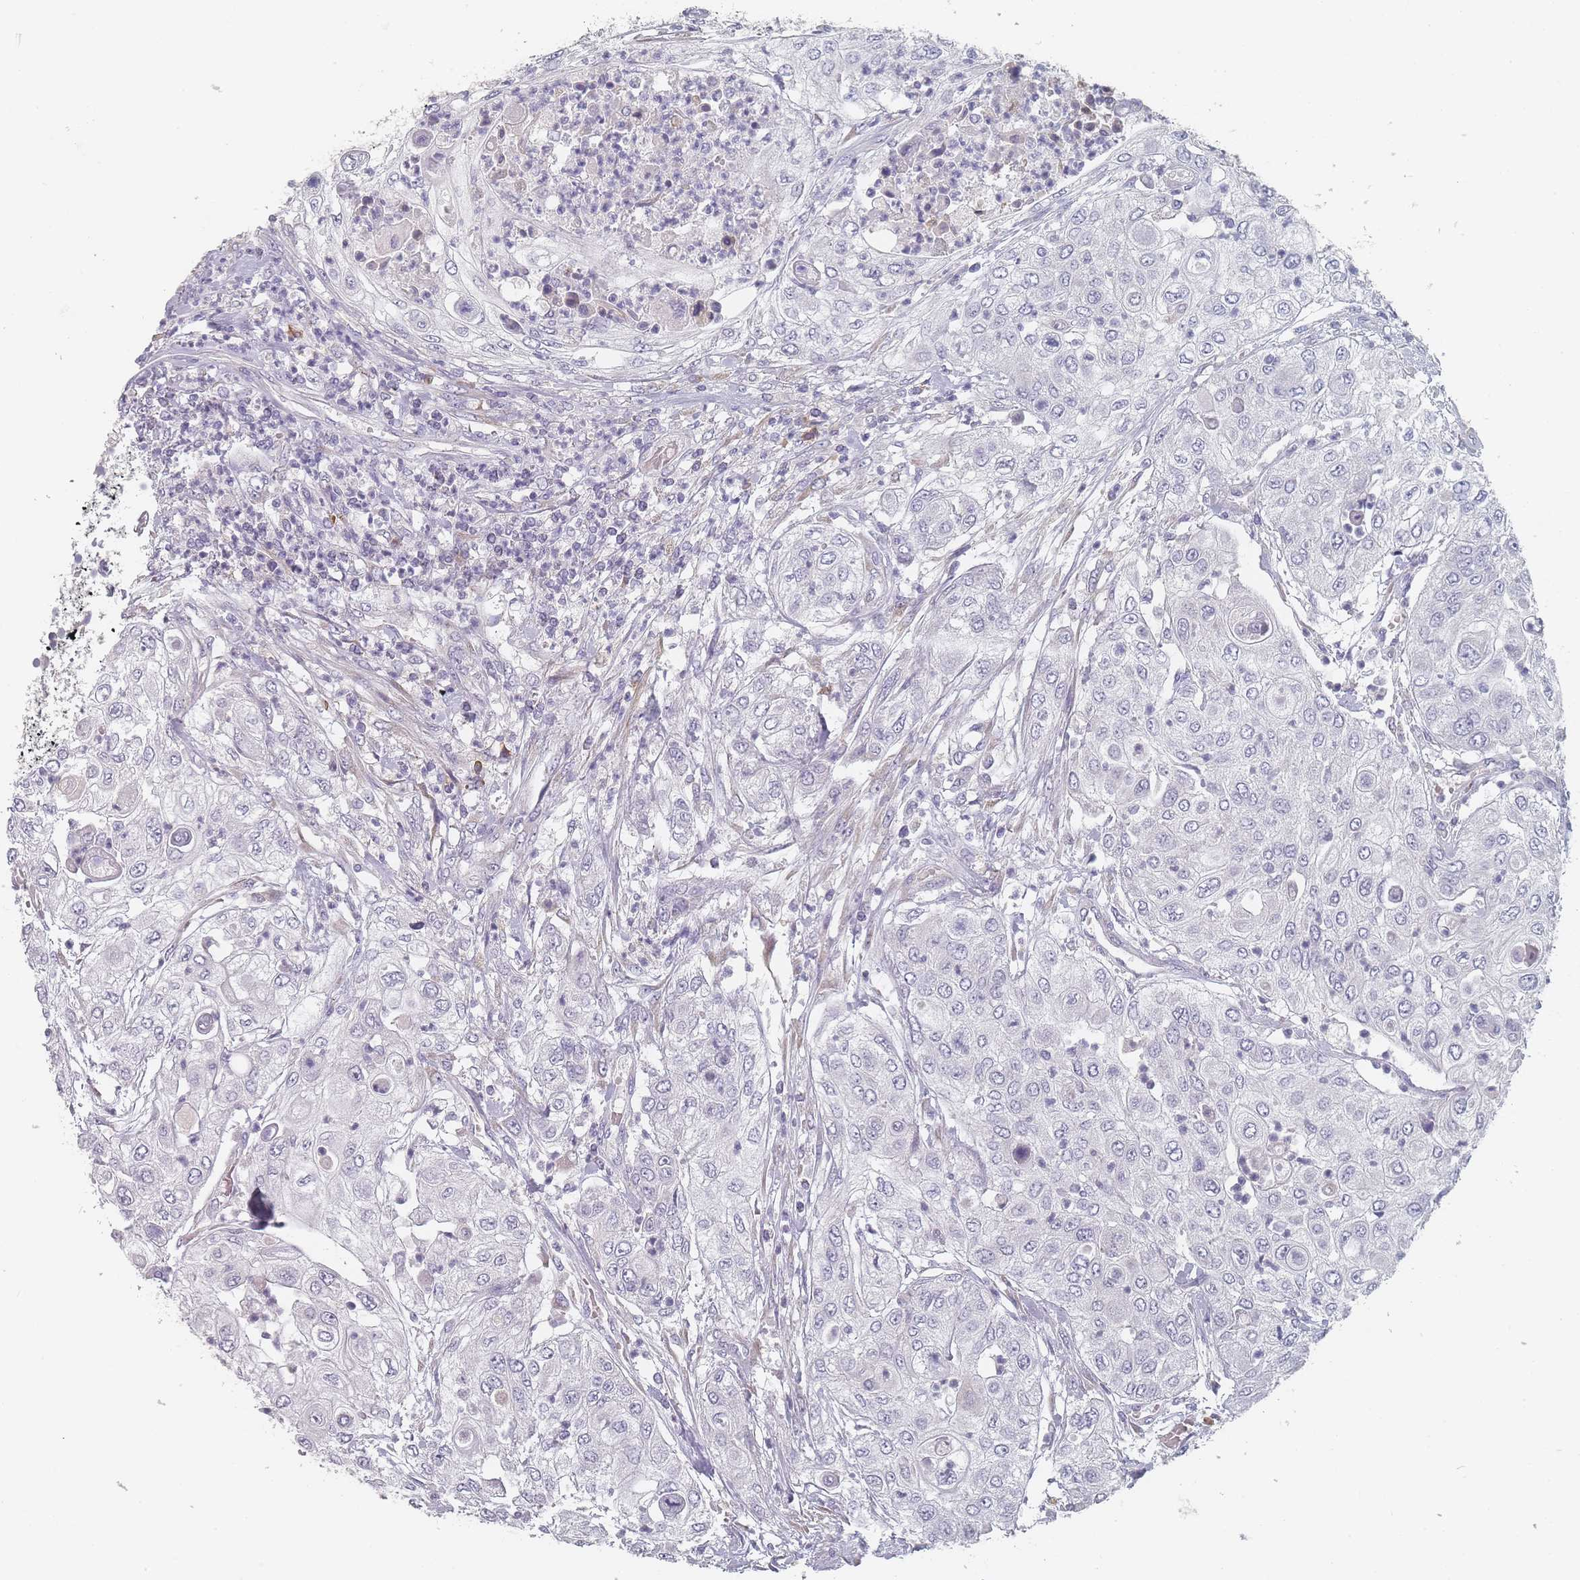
{"staining": {"intensity": "negative", "quantity": "none", "location": "none"}, "tissue": "urothelial cancer", "cell_type": "Tumor cells", "image_type": "cancer", "snomed": [{"axis": "morphology", "description": "Urothelial carcinoma, High grade"}, {"axis": "topography", "description": "Urinary bladder"}], "caption": "This is a image of IHC staining of urothelial cancer, which shows no expression in tumor cells.", "gene": "SLC35E4", "patient": {"sex": "female", "age": 79}}